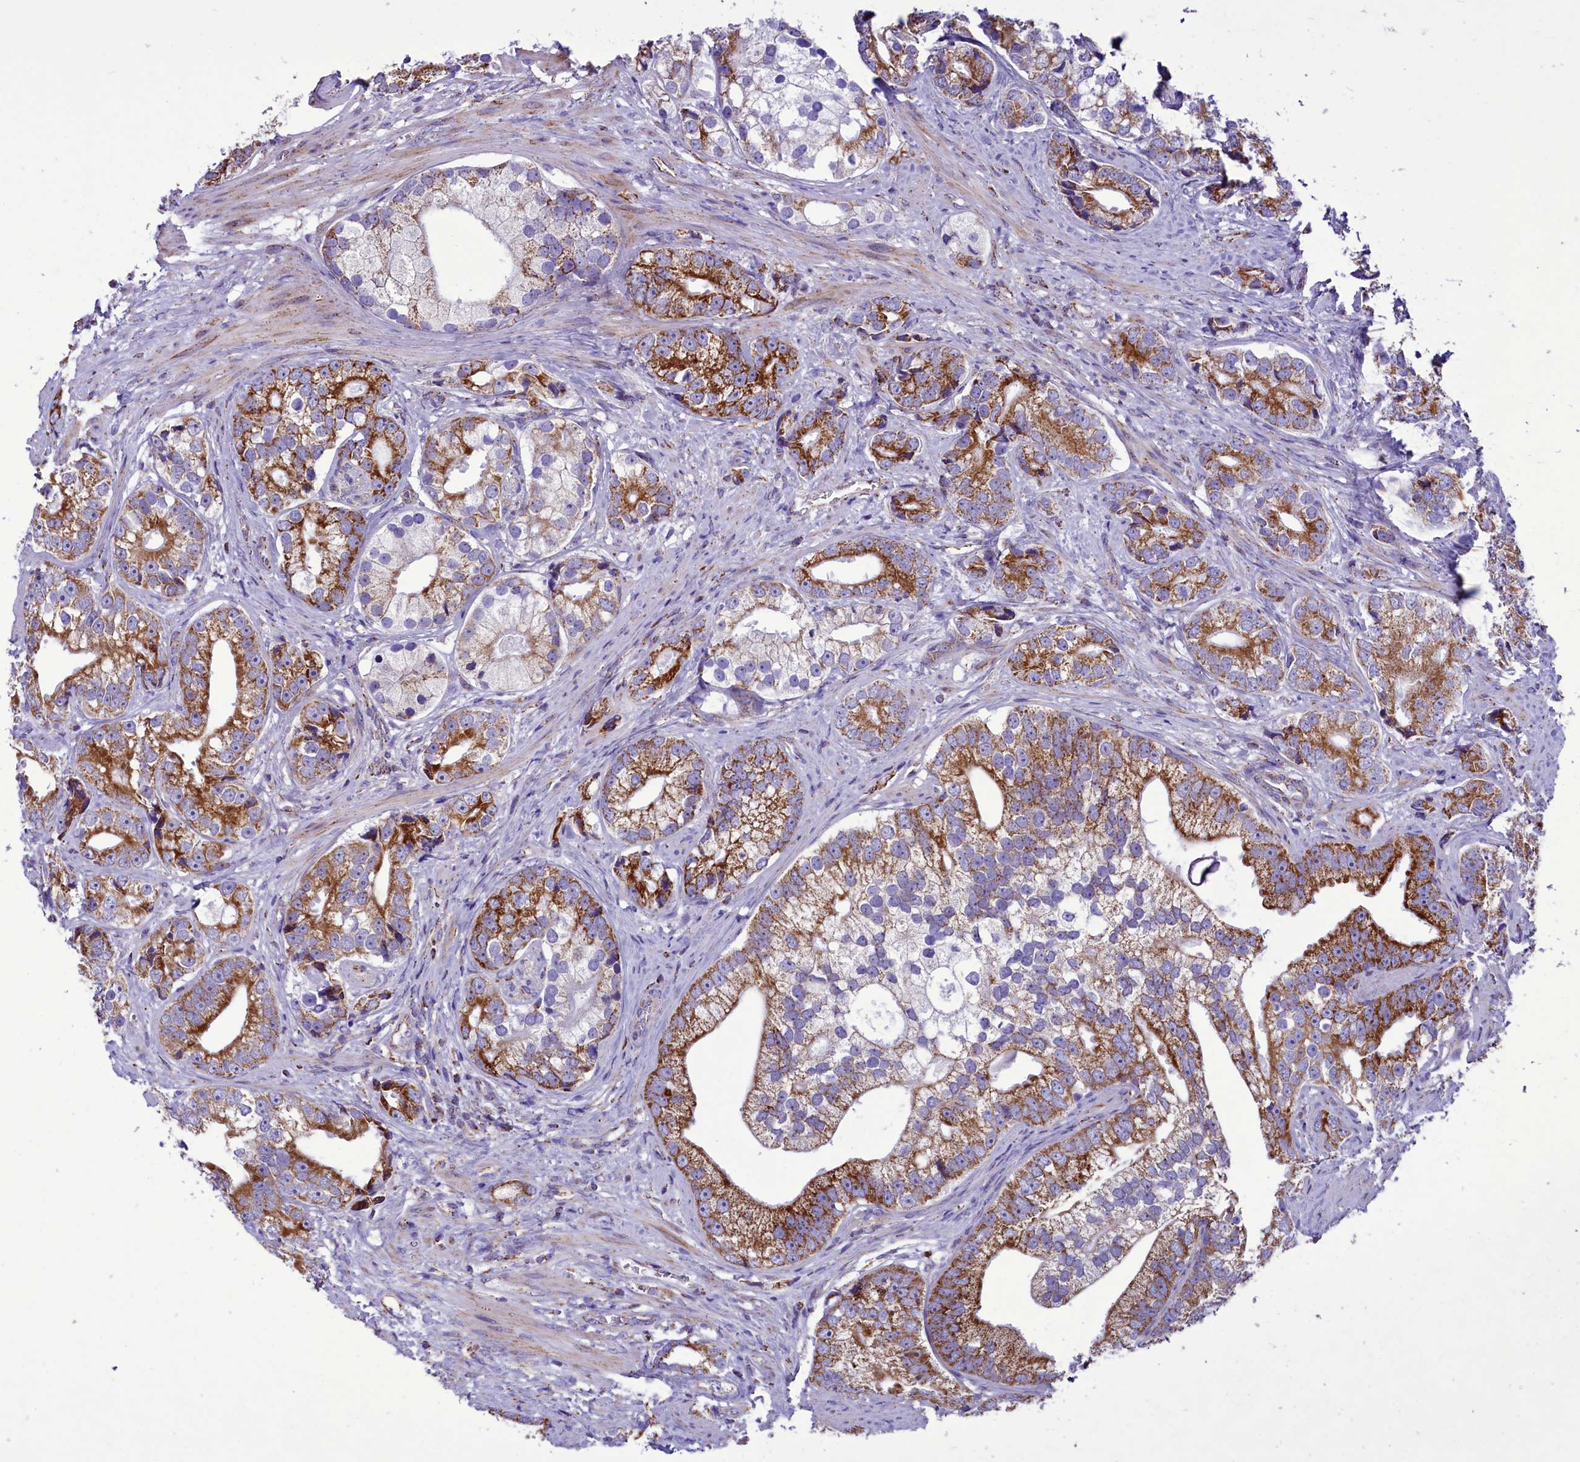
{"staining": {"intensity": "strong", "quantity": "25%-75%", "location": "cytoplasmic/membranous"}, "tissue": "prostate cancer", "cell_type": "Tumor cells", "image_type": "cancer", "snomed": [{"axis": "morphology", "description": "Adenocarcinoma, High grade"}, {"axis": "topography", "description": "Prostate"}], "caption": "Brown immunohistochemical staining in human adenocarcinoma (high-grade) (prostate) demonstrates strong cytoplasmic/membranous expression in approximately 25%-75% of tumor cells.", "gene": "ICA1L", "patient": {"sex": "male", "age": 75}}